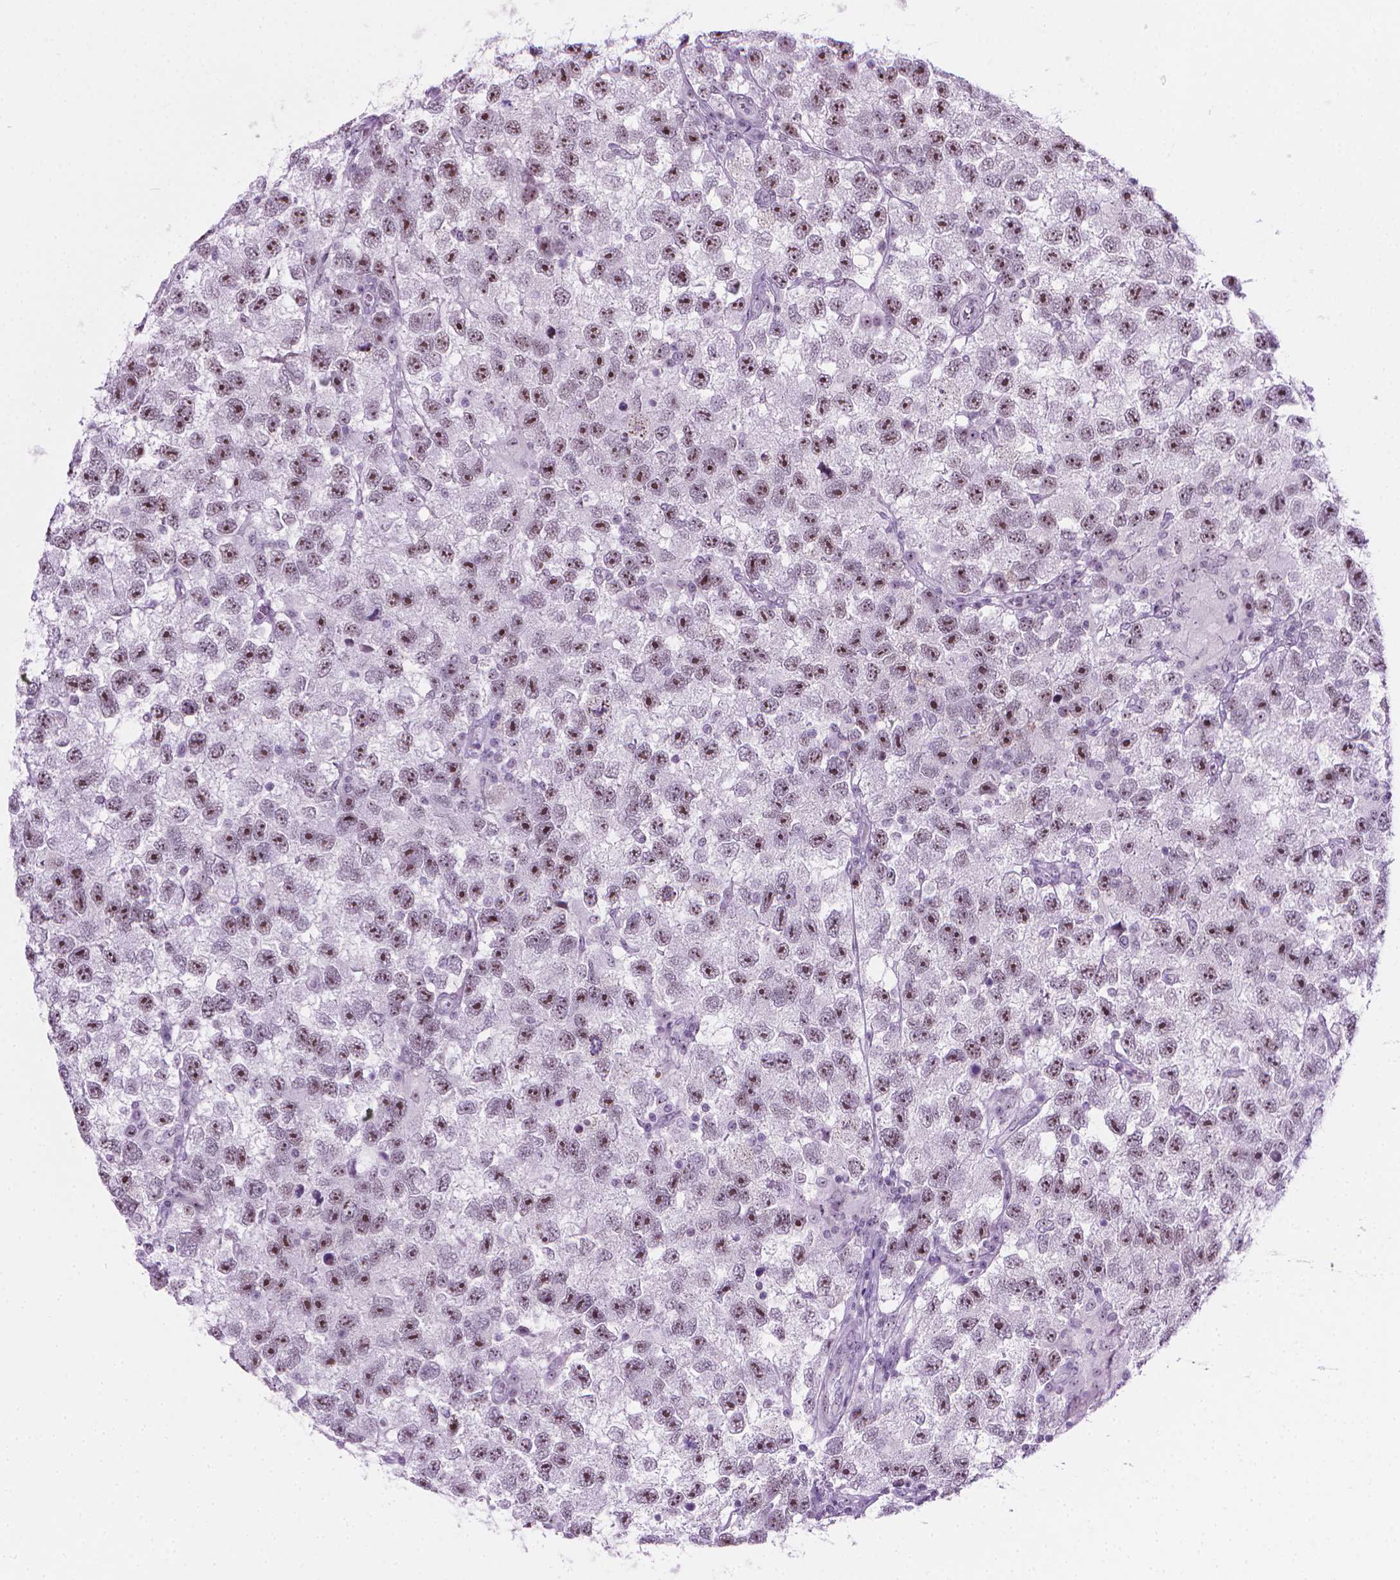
{"staining": {"intensity": "moderate", "quantity": ">75%", "location": "nuclear"}, "tissue": "testis cancer", "cell_type": "Tumor cells", "image_type": "cancer", "snomed": [{"axis": "morphology", "description": "Seminoma, NOS"}, {"axis": "topography", "description": "Testis"}], "caption": "Protein analysis of testis cancer (seminoma) tissue reveals moderate nuclear staining in approximately >75% of tumor cells.", "gene": "NOL7", "patient": {"sex": "male", "age": 26}}